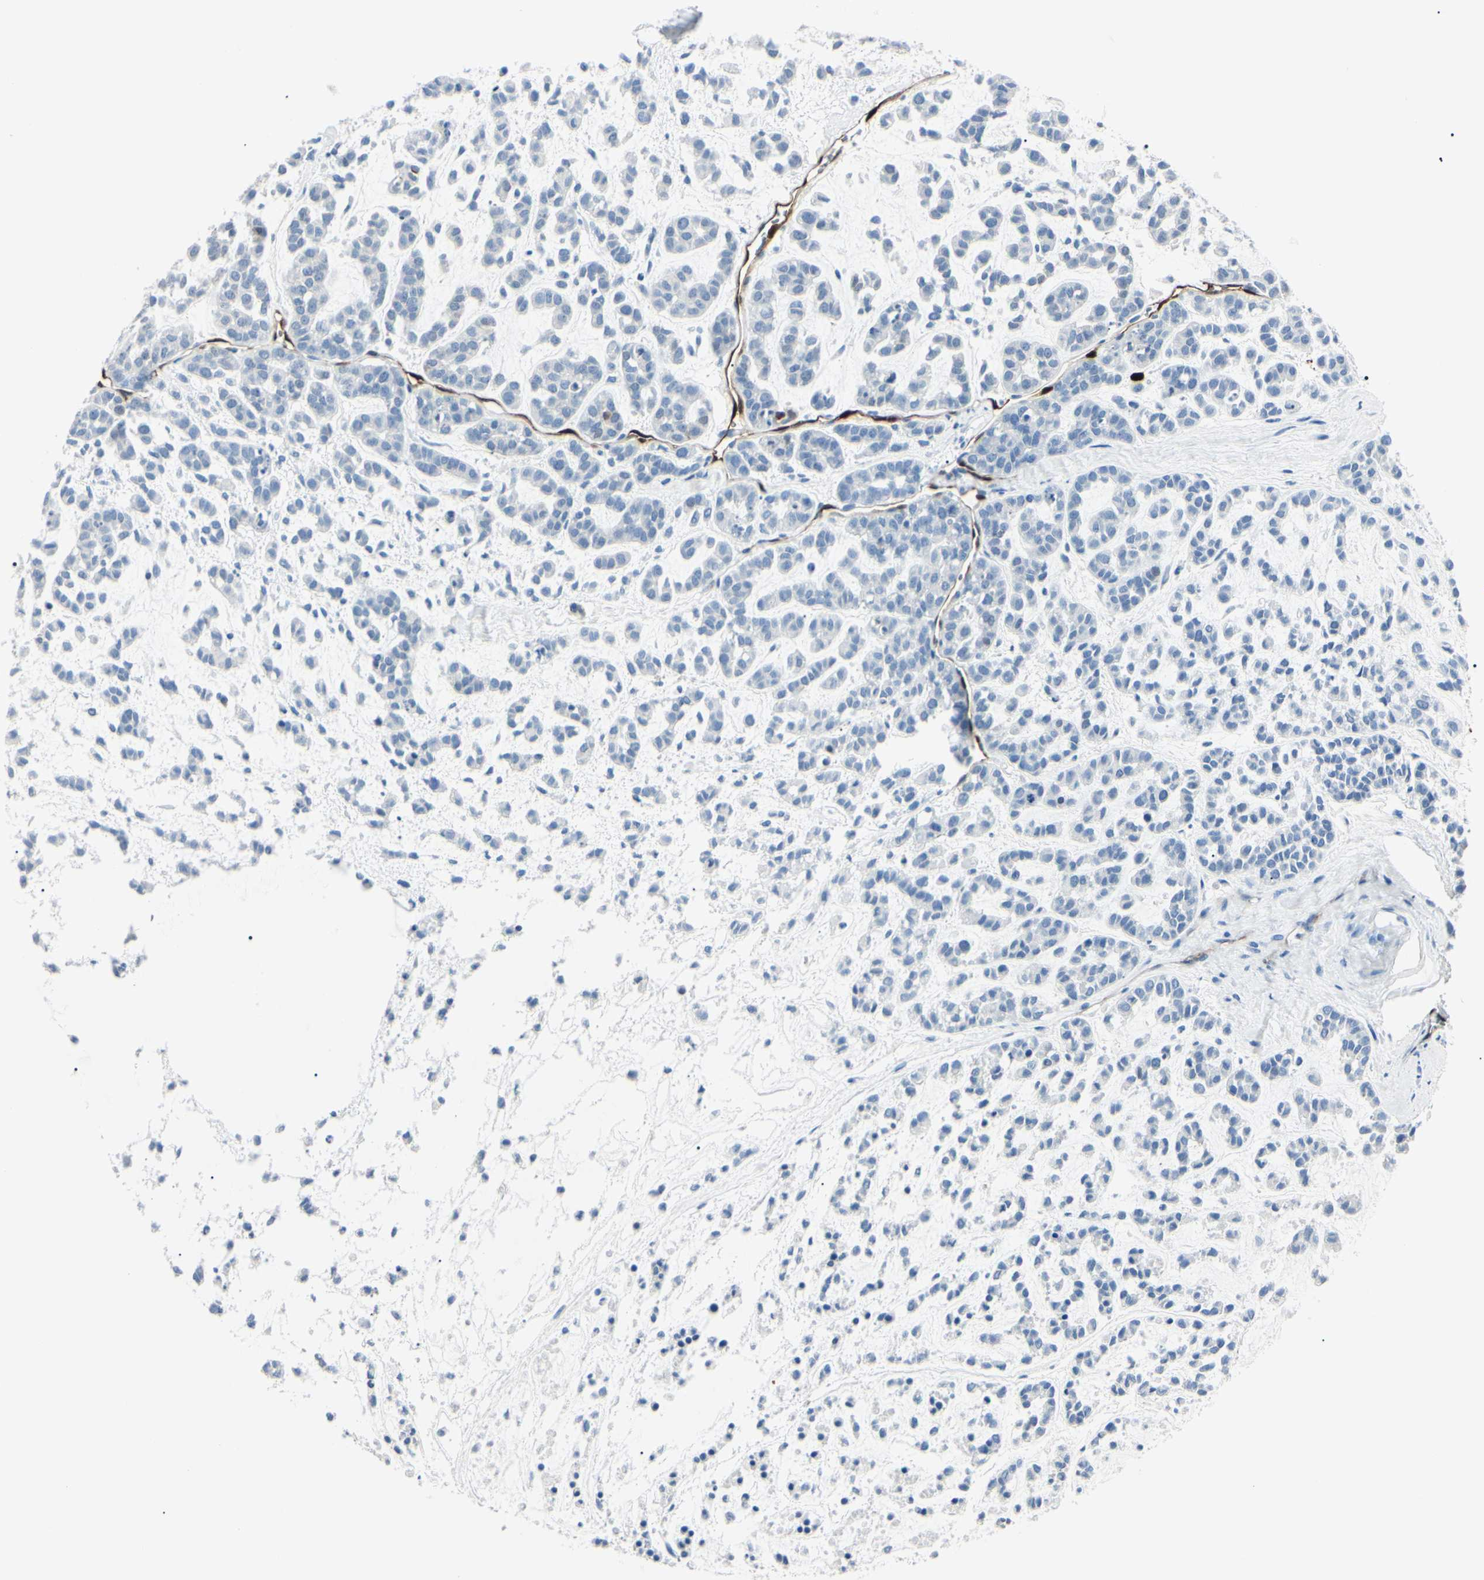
{"staining": {"intensity": "negative", "quantity": "none", "location": "none"}, "tissue": "head and neck cancer", "cell_type": "Tumor cells", "image_type": "cancer", "snomed": [{"axis": "morphology", "description": "Adenocarcinoma, NOS"}, {"axis": "morphology", "description": "Adenoma, NOS"}, {"axis": "topography", "description": "Head-Neck"}], "caption": "Photomicrograph shows no protein positivity in tumor cells of adenocarcinoma (head and neck) tissue.", "gene": "CA2", "patient": {"sex": "female", "age": 55}}